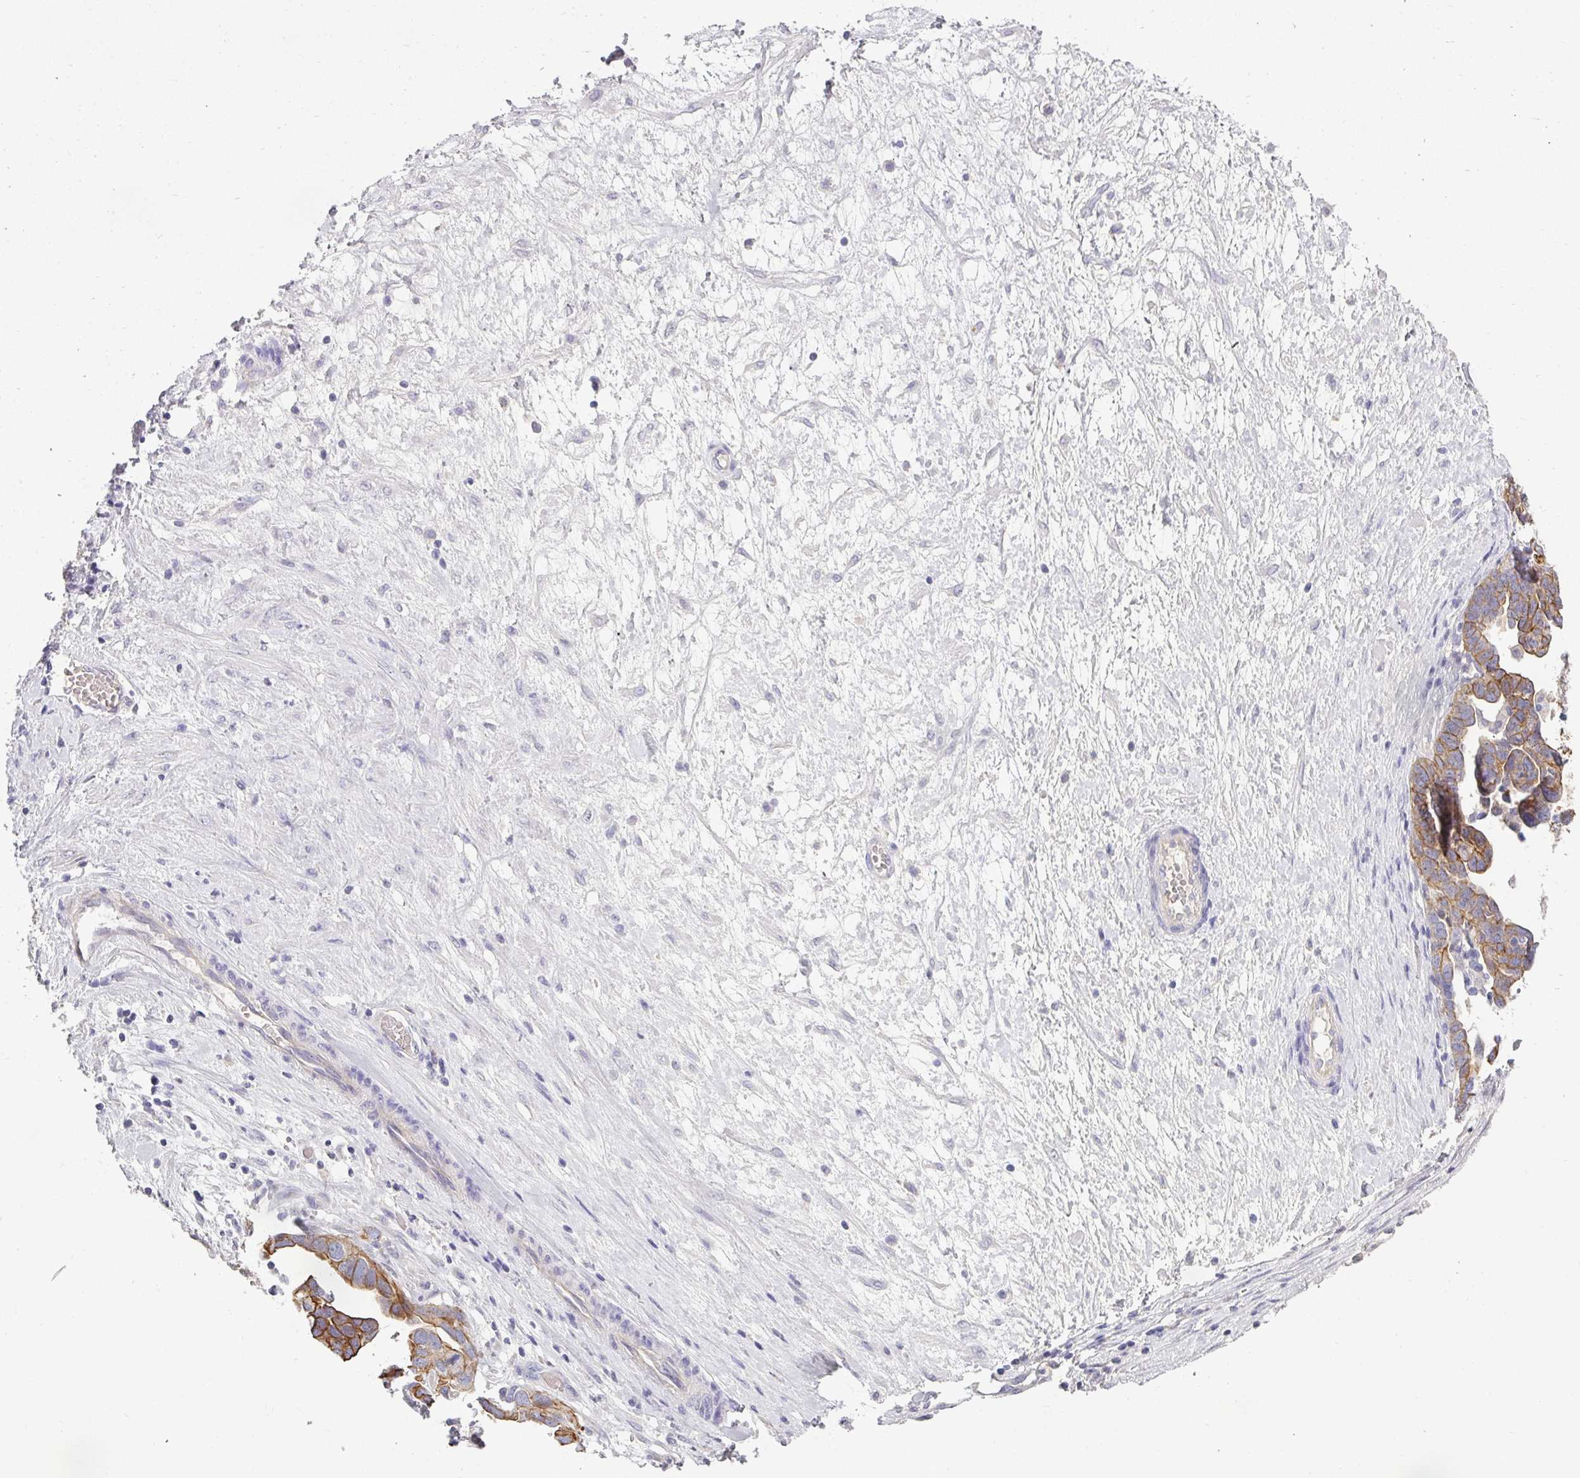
{"staining": {"intensity": "moderate", "quantity": ">75%", "location": "cytoplasmic/membranous"}, "tissue": "ovarian cancer", "cell_type": "Tumor cells", "image_type": "cancer", "snomed": [{"axis": "morphology", "description": "Cystadenocarcinoma, serous, NOS"}, {"axis": "topography", "description": "Ovary"}], "caption": "Brown immunohistochemical staining in human serous cystadenocarcinoma (ovarian) demonstrates moderate cytoplasmic/membranous staining in approximately >75% of tumor cells.", "gene": "ASXL3", "patient": {"sex": "female", "age": 54}}